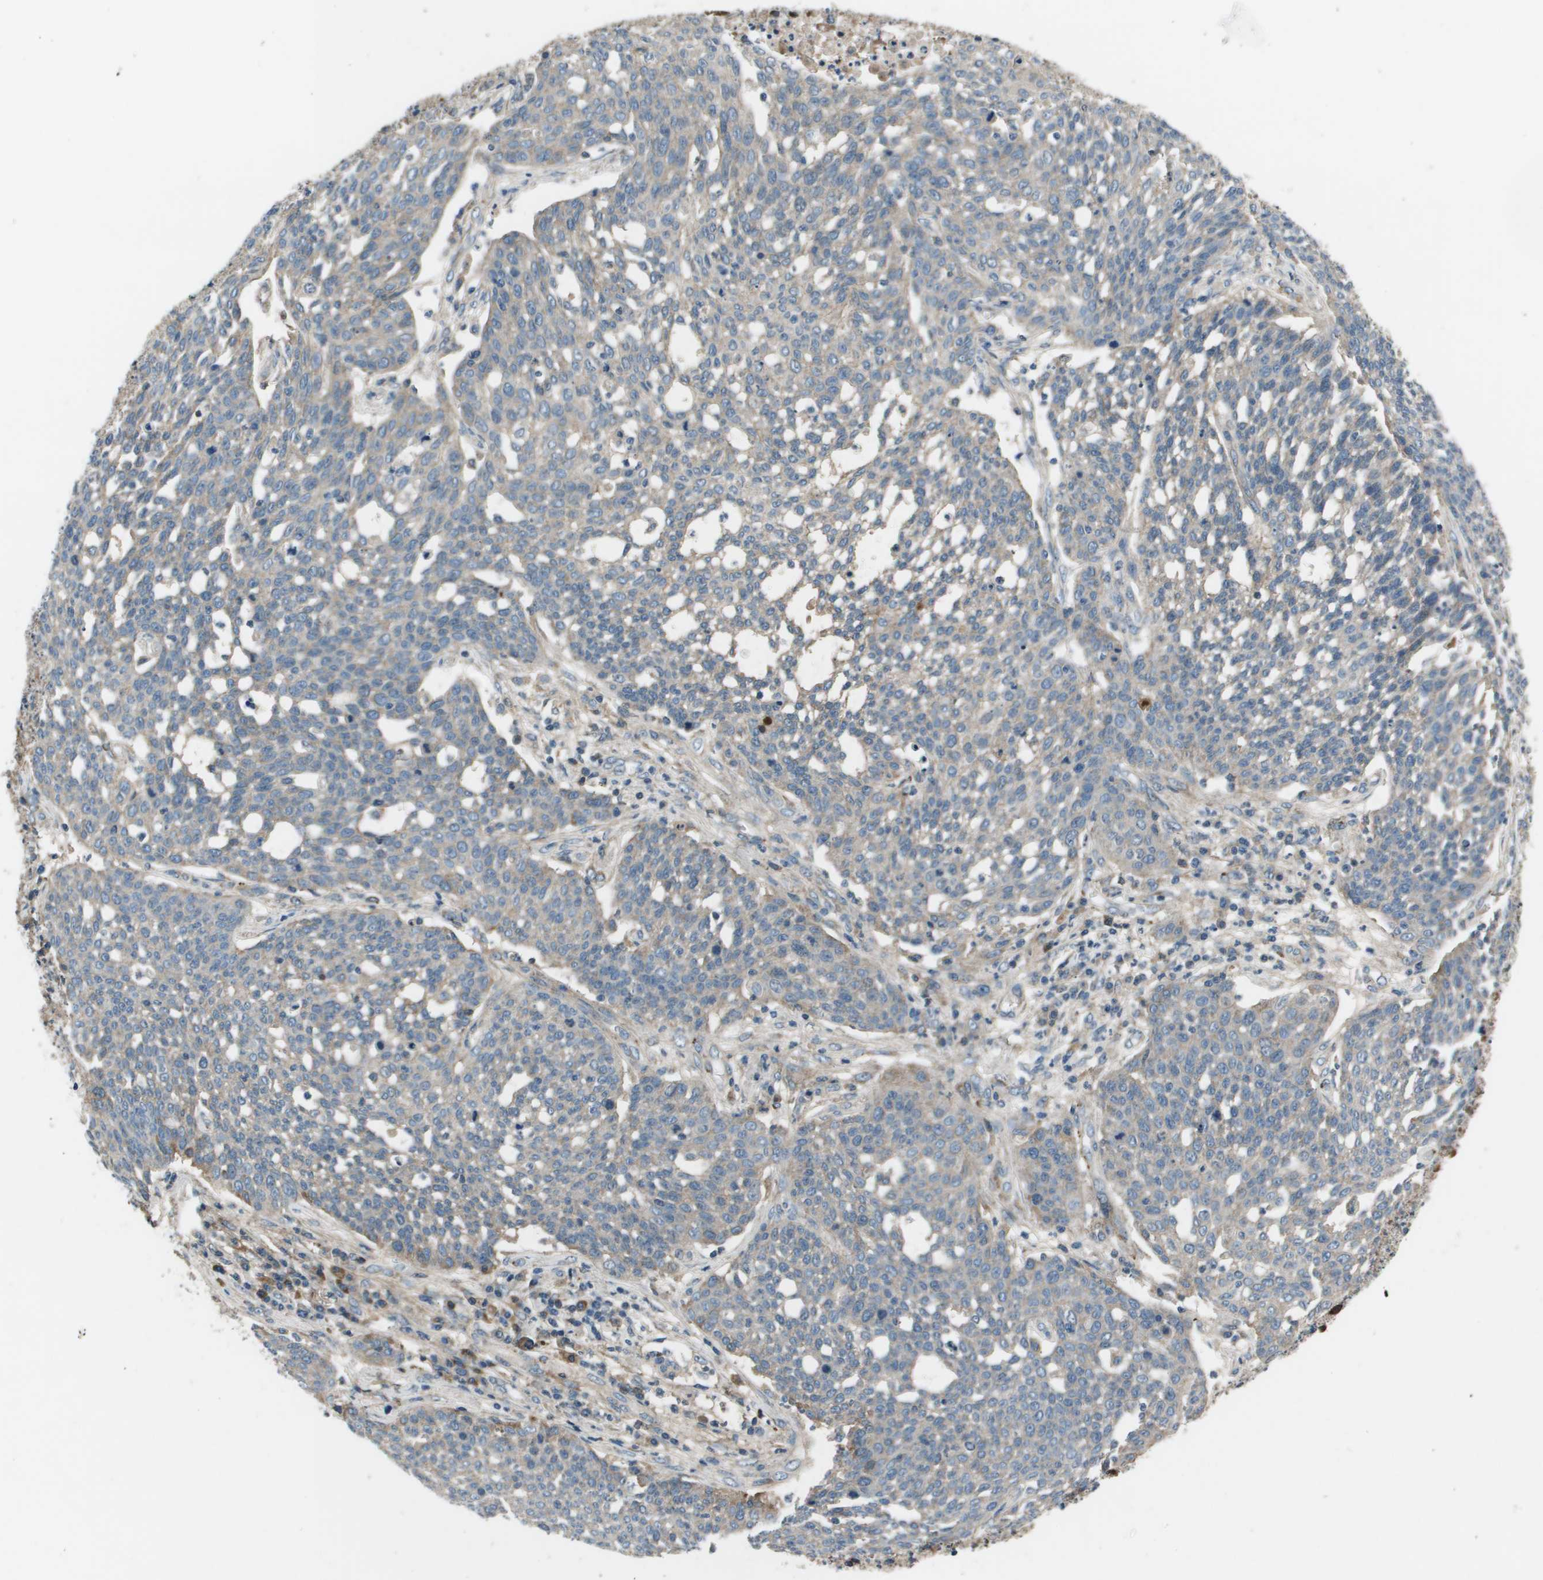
{"staining": {"intensity": "weak", "quantity": "<25%", "location": "cytoplasmic/membranous"}, "tissue": "cervical cancer", "cell_type": "Tumor cells", "image_type": "cancer", "snomed": [{"axis": "morphology", "description": "Squamous cell carcinoma, NOS"}, {"axis": "topography", "description": "Cervix"}], "caption": "Immunohistochemistry (IHC) photomicrograph of human cervical cancer stained for a protein (brown), which shows no staining in tumor cells. (Stains: DAB (3,3'-diaminobenzidine) IHC with hematoxylin counter stain, Microscopy: brightfield microscopy at high magnification).", "gene": "PCOLCE", "patient": {"sex": "female", "age": 34}}